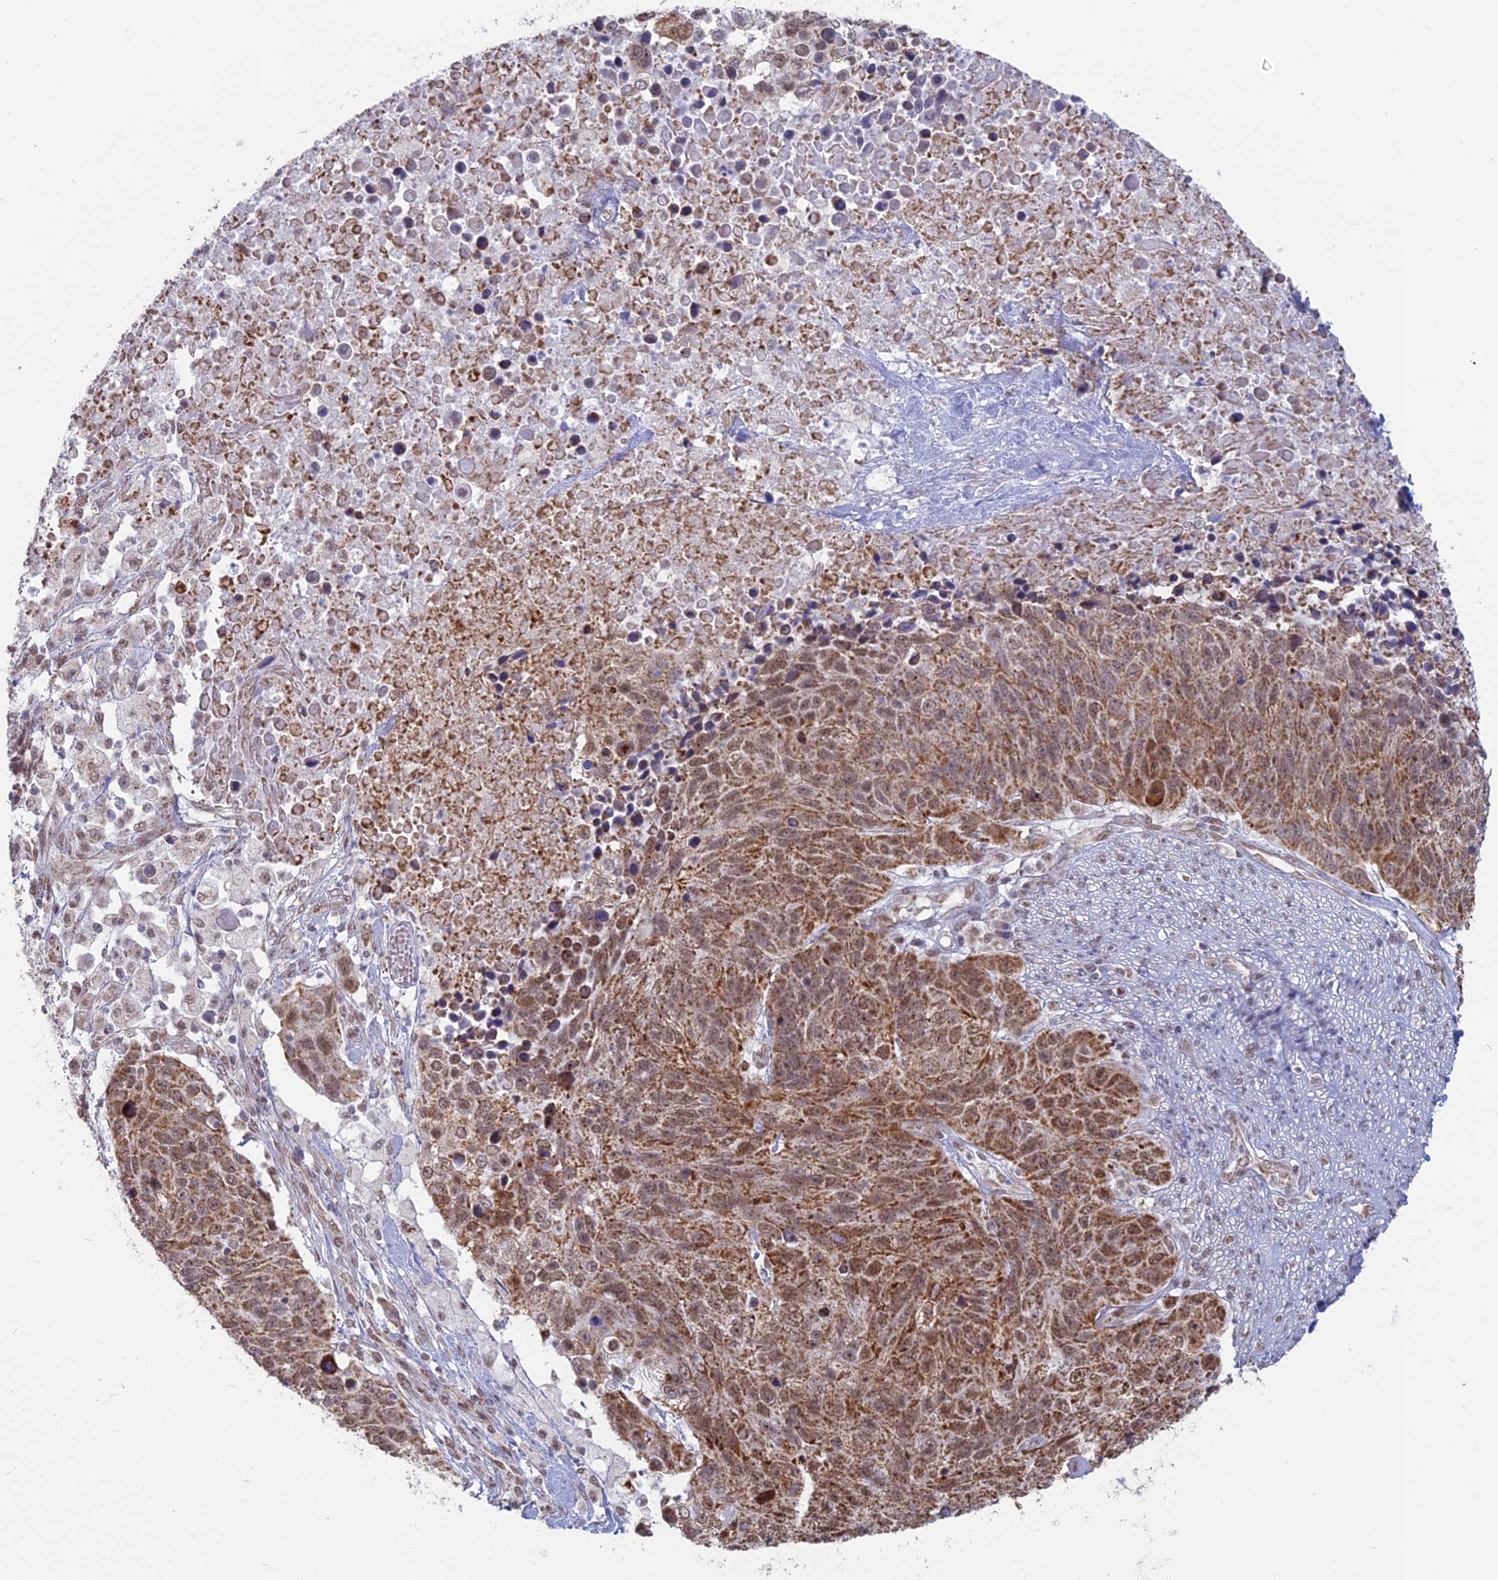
{"staining": {"intensity": "moderate", "quantity": ">75%", "location": "cytoplasmic/membranous"}, "tissue": "lung cancer", "cell_type": "Tumor cells", "image_type": "cancer", "snomed": [{"axis": "morphology", "description": "Normal tissue, NOS"}, {"axis": "morphology", "description": "Squamous cell carcinoma, NOS"}, {"axis": "topography", "description": "Lymph node"}, {"axis": "topography", "description": "Lung"}], "caption": "Immunohistochemistry of lung cancer (squamous cell carcinoma) exhibits medium levels of moderate cytoplasmic/membranous expression in about >75% of tumor cells. The protein of interest is stained brown, and the nuclei are stained in blue (DAB IHC with brightfield microscopy, high magnification).", "gene": "ARHGAP40", "patient": {"sex": "male", "age": 66}}